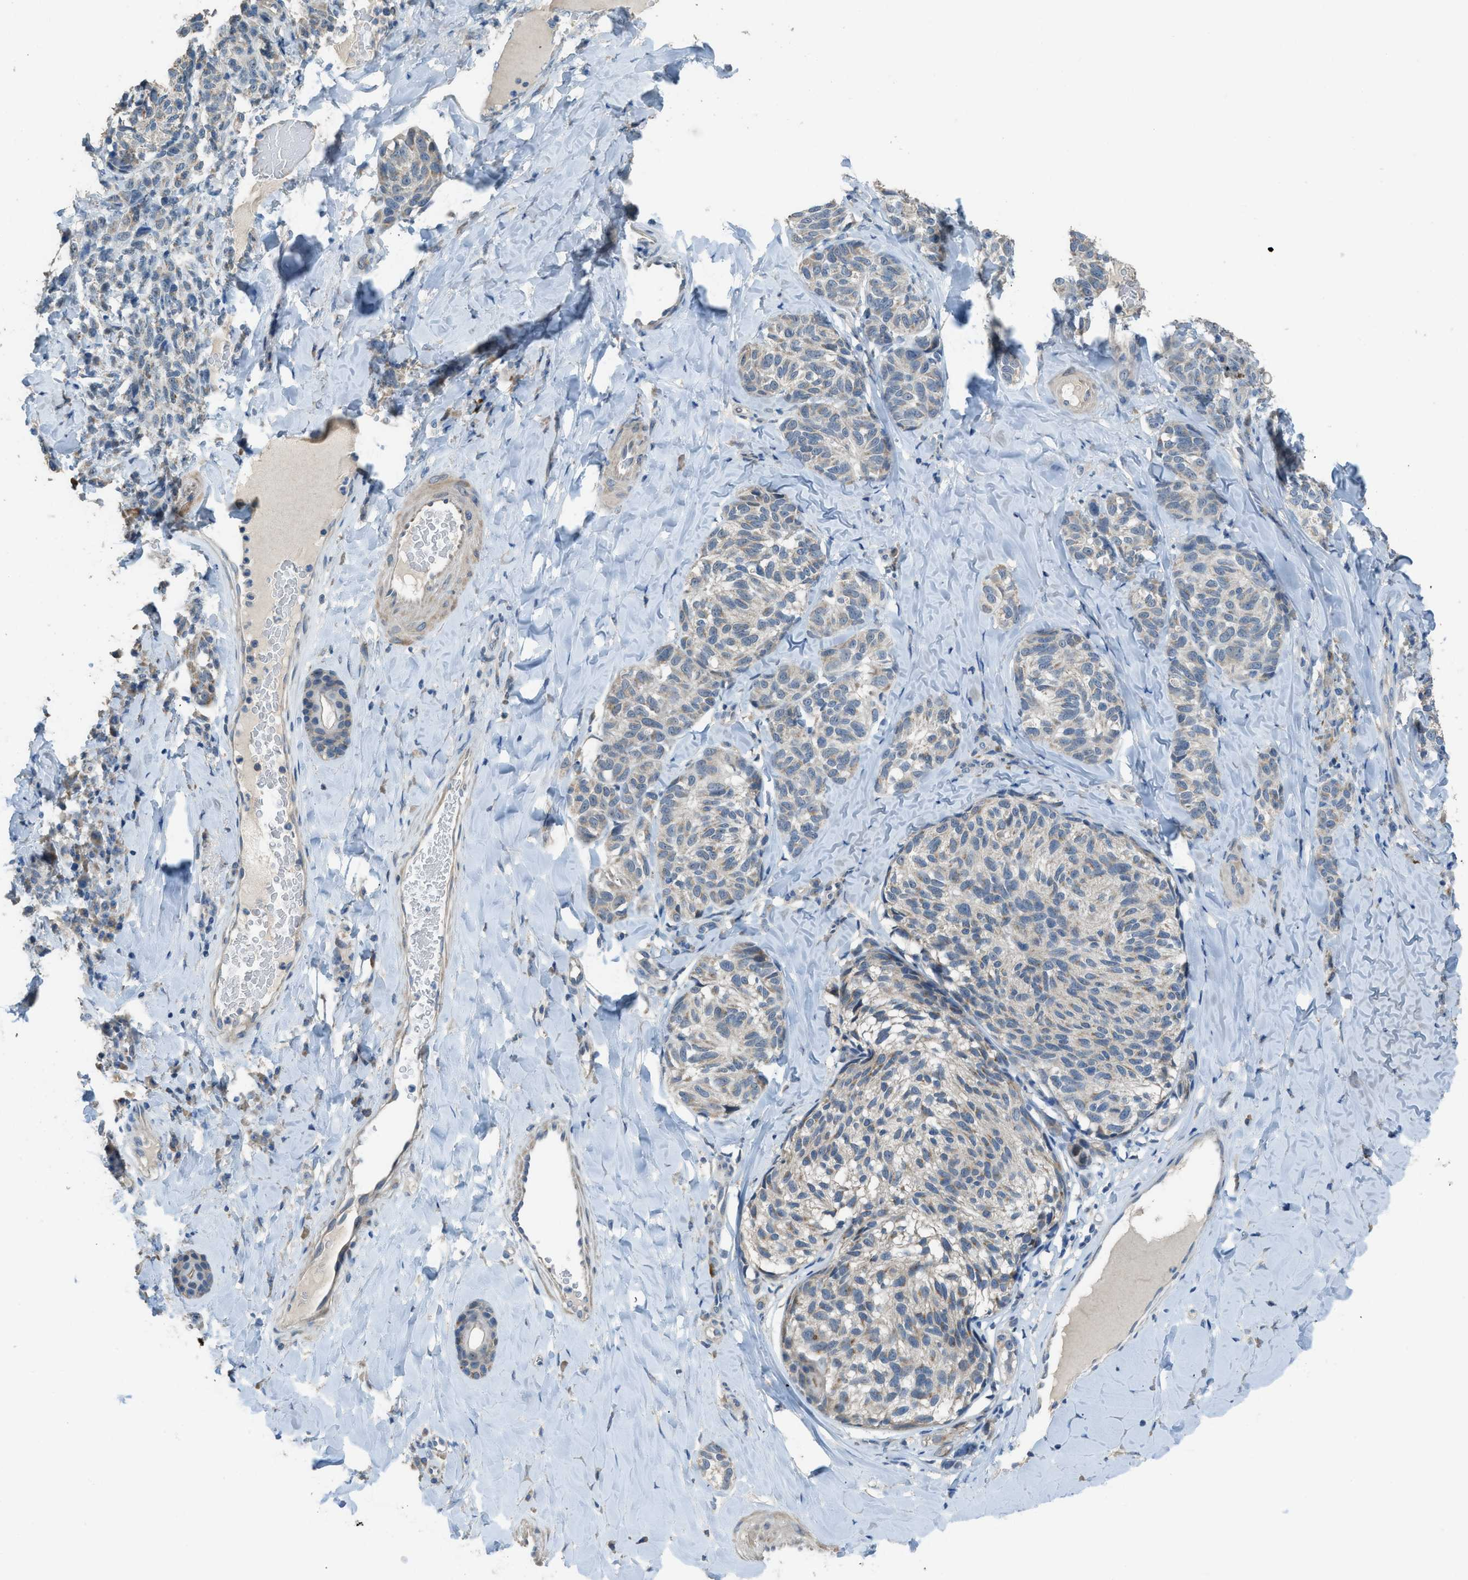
{"staining": {"intensity": "weak", "quantity": ">75%", "location": "cytoplasmic/membranous"}, "tissue": "melanoma", "cell_type": "Tumor cells", "image_type": "cancer", "snomed": [{"axis": "morphology", "description": "Malignant melanoma, NOS"}, {"axis": "topography", "description": "Skin"}], "caption": "About >75% of tumor cells in human melanoma exhibit weak cytoplasmic/membranous protein positivity as visualized by brown immunohistochemical staining.", "gene": "TIMD4", "patient": {"sex": "female", "age": 73}}